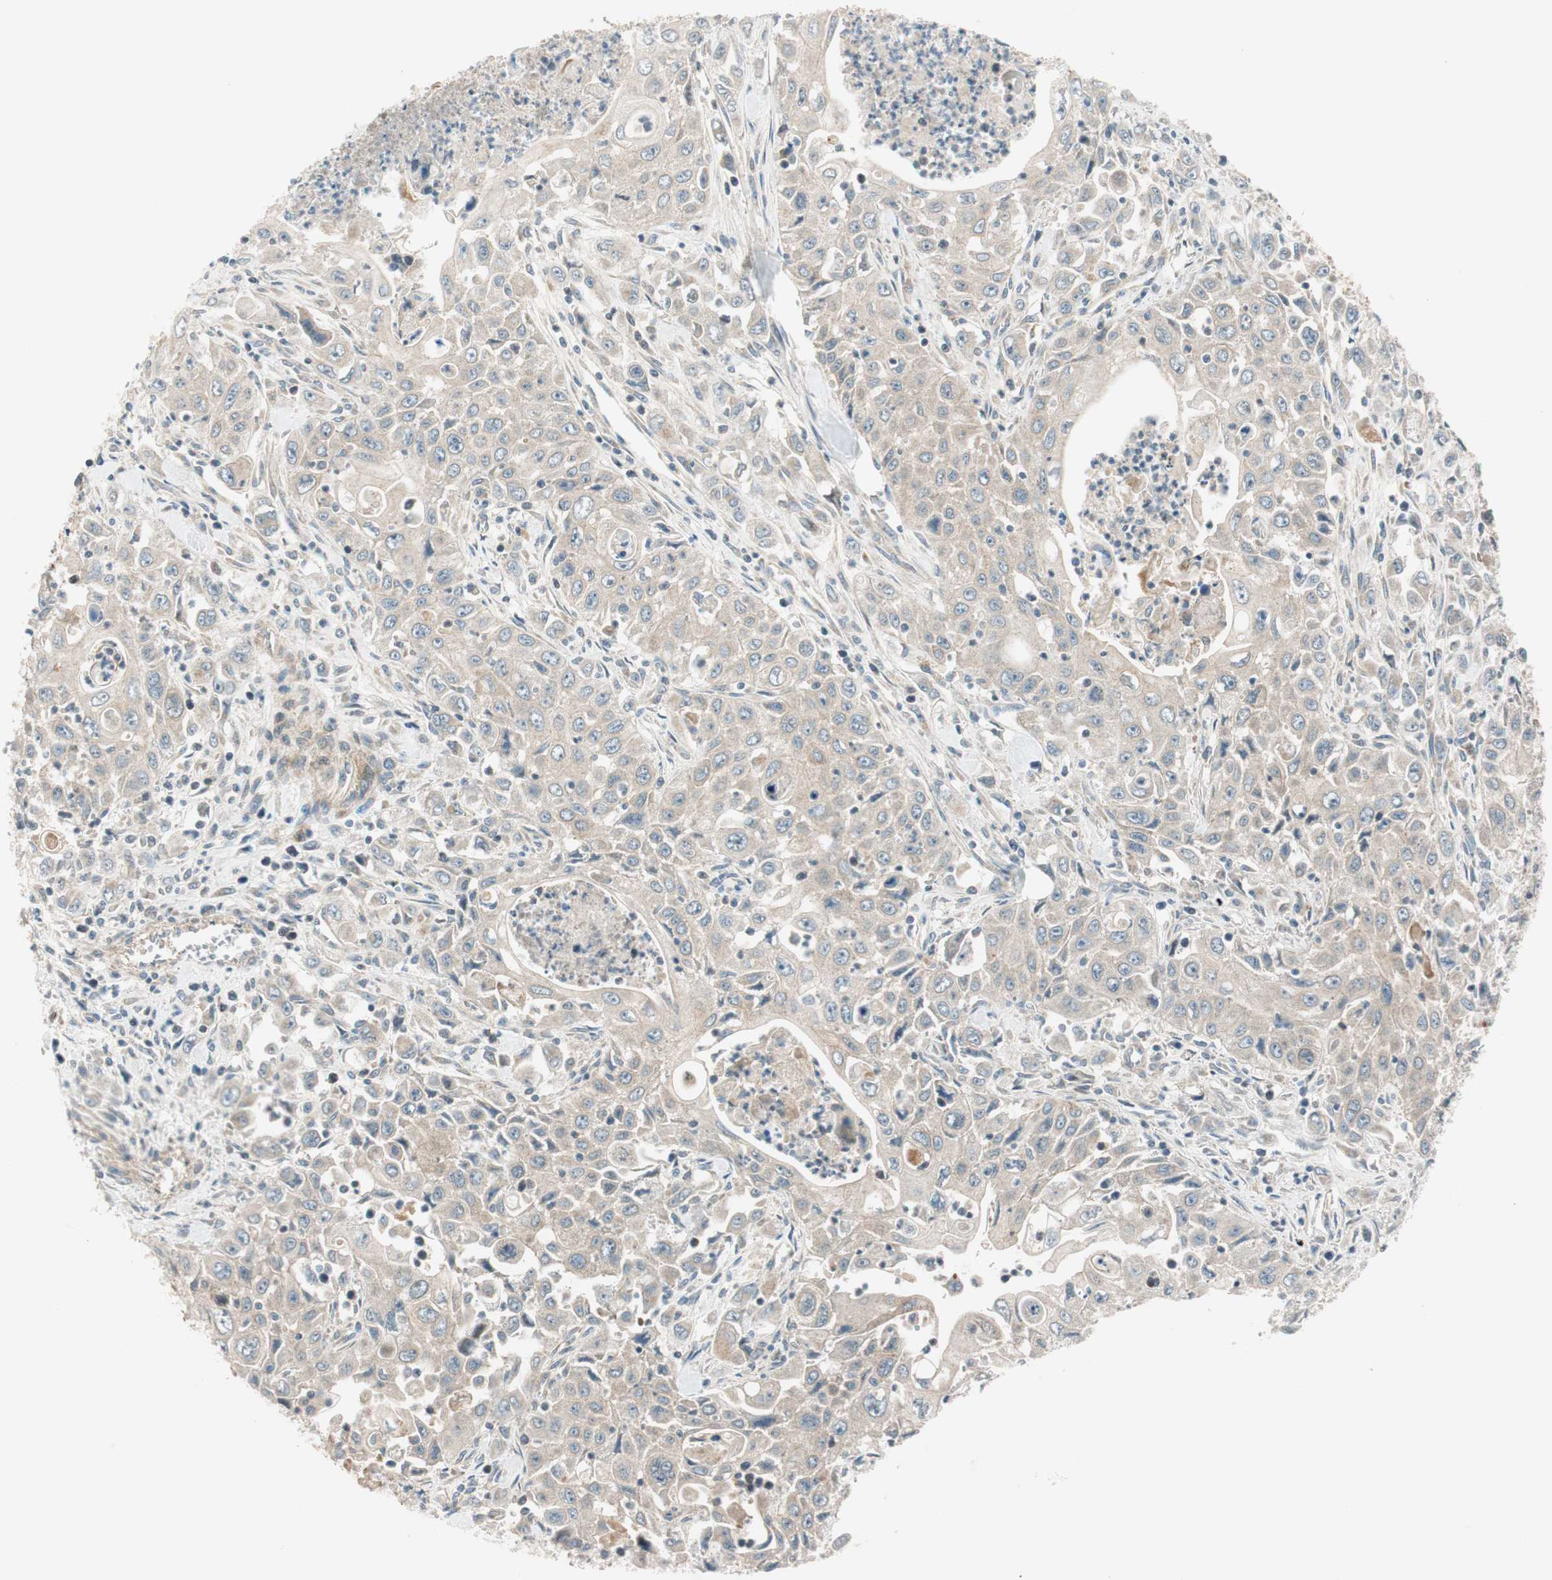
{"staining": {"intensity": "weak", "quantity": ">75%", "location": "cytoplasmic/membranous"}, "tissue": "pancreatic cancer", "cell_type": "Tumor cells", "image_type": "cancer", "snomed": [{"axis": "morphology", "description": "Adenocarcinoma, NOS"}, {"axis": "topography", "description": "Pancreas"}], "caption": "Pancreatic adenocarcinoma stained with IHC displays weak cytoplasmic/membranous expression in about >75% of tumor cells.", "gene": "ABI1", "patient": {"sex": "male", "age": 70}}